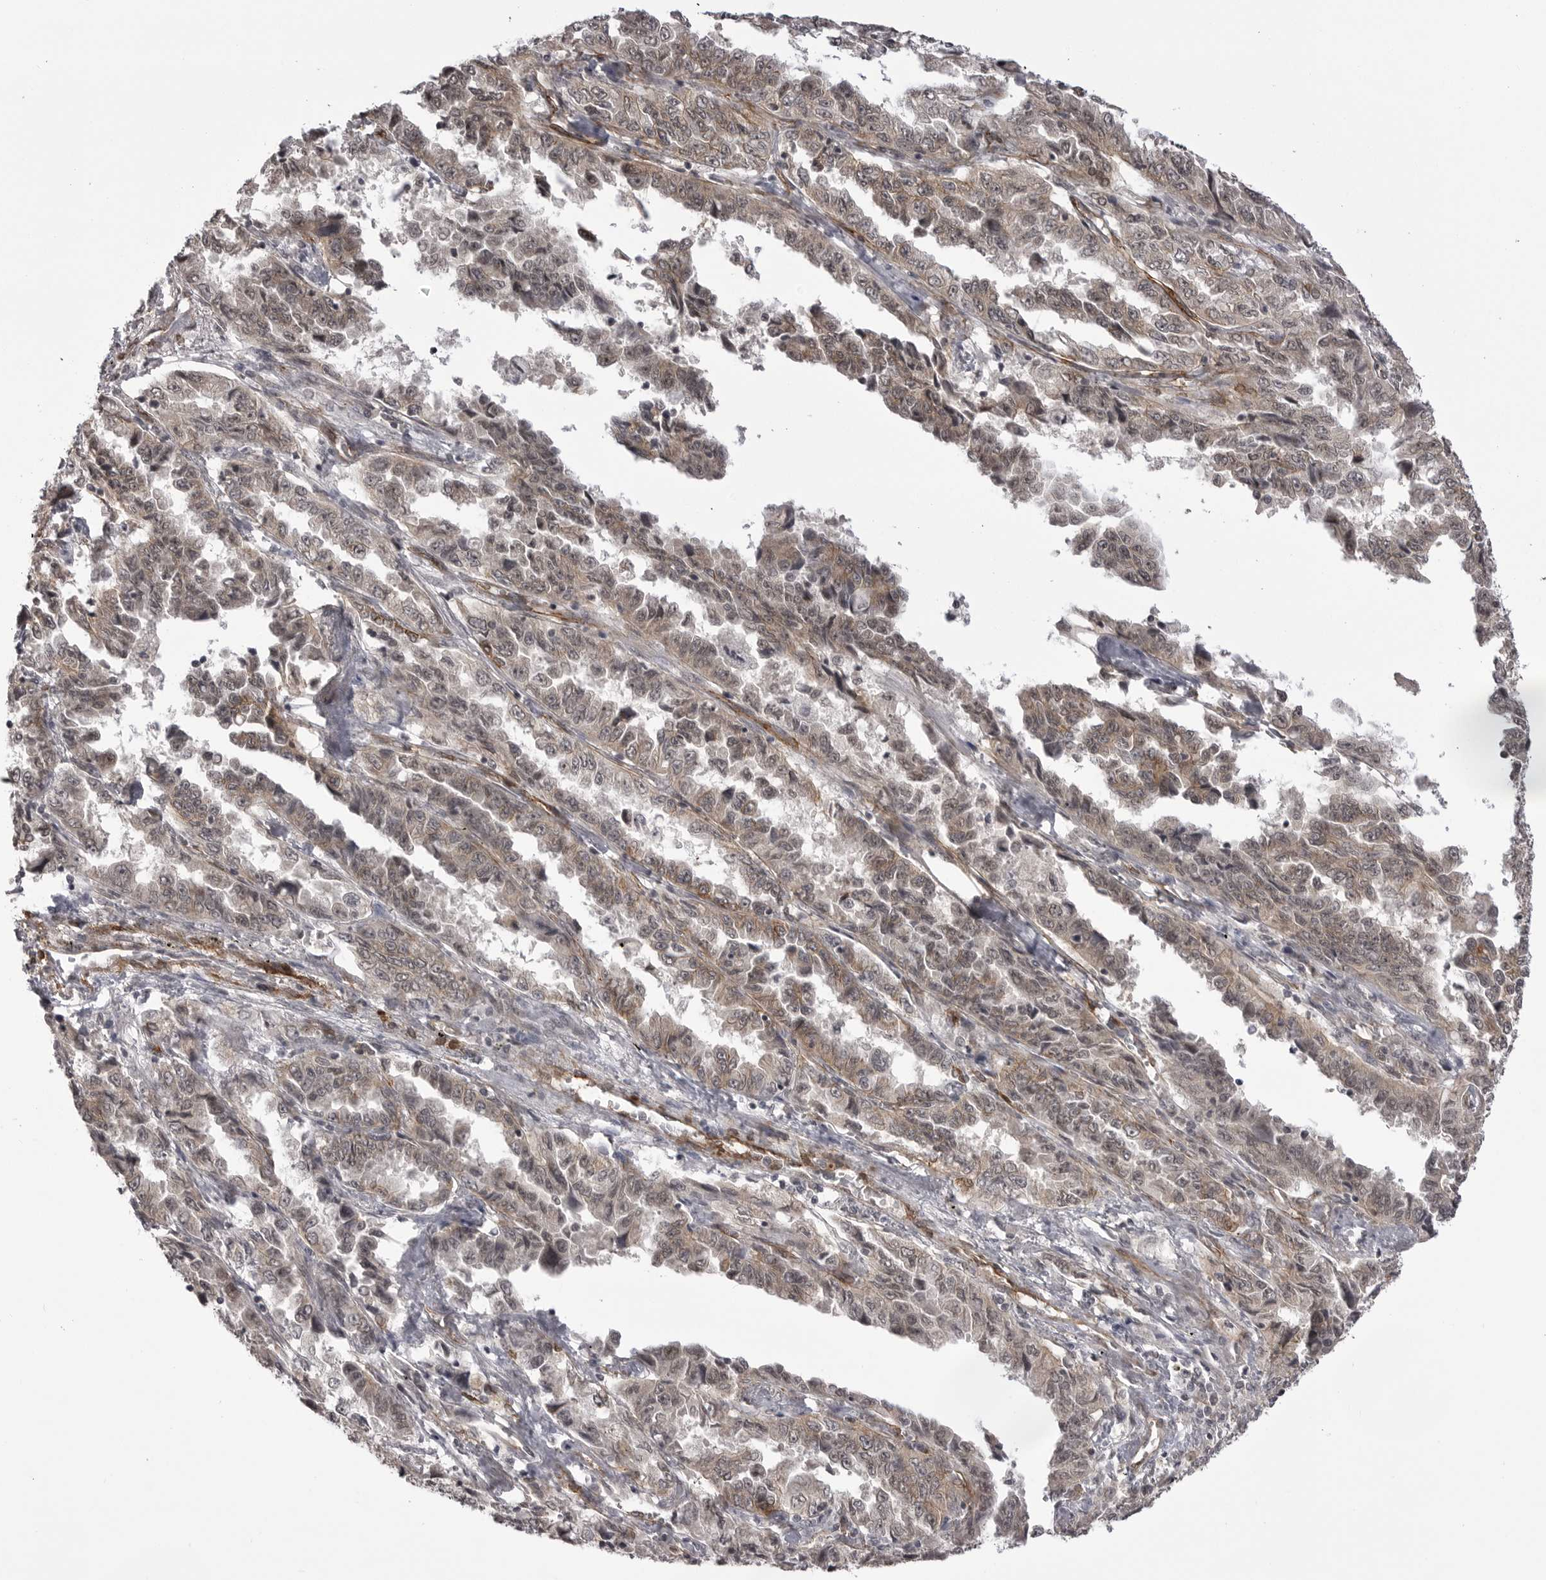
{"staining": {"intensity": "moderate", "quantity": "<25%", "location": "cytoplasmic/membranous"}, "tissue": "lung cancer", "cell_type": "Tumor cells", "image_type": "cancer", "snomed": [{"axis": "morphology", "description": "Adenocarcinoma, NOS"}, {"axis": "topography", "description": "Lung"}], "caption": "Immunohistochemistry (IHC) image of neoplastic tissue: human lung cancer (adenocarcinoma) stained using immunohistochemistry exhibits low levels of moderate protein expression localized specifically in the cytoplasmic/membranous of tumor cells, appearing as a cytoplasmic/membranous brown color.", "gene": "SORBS1", "patient": {"sex": "female", "age": 51}}